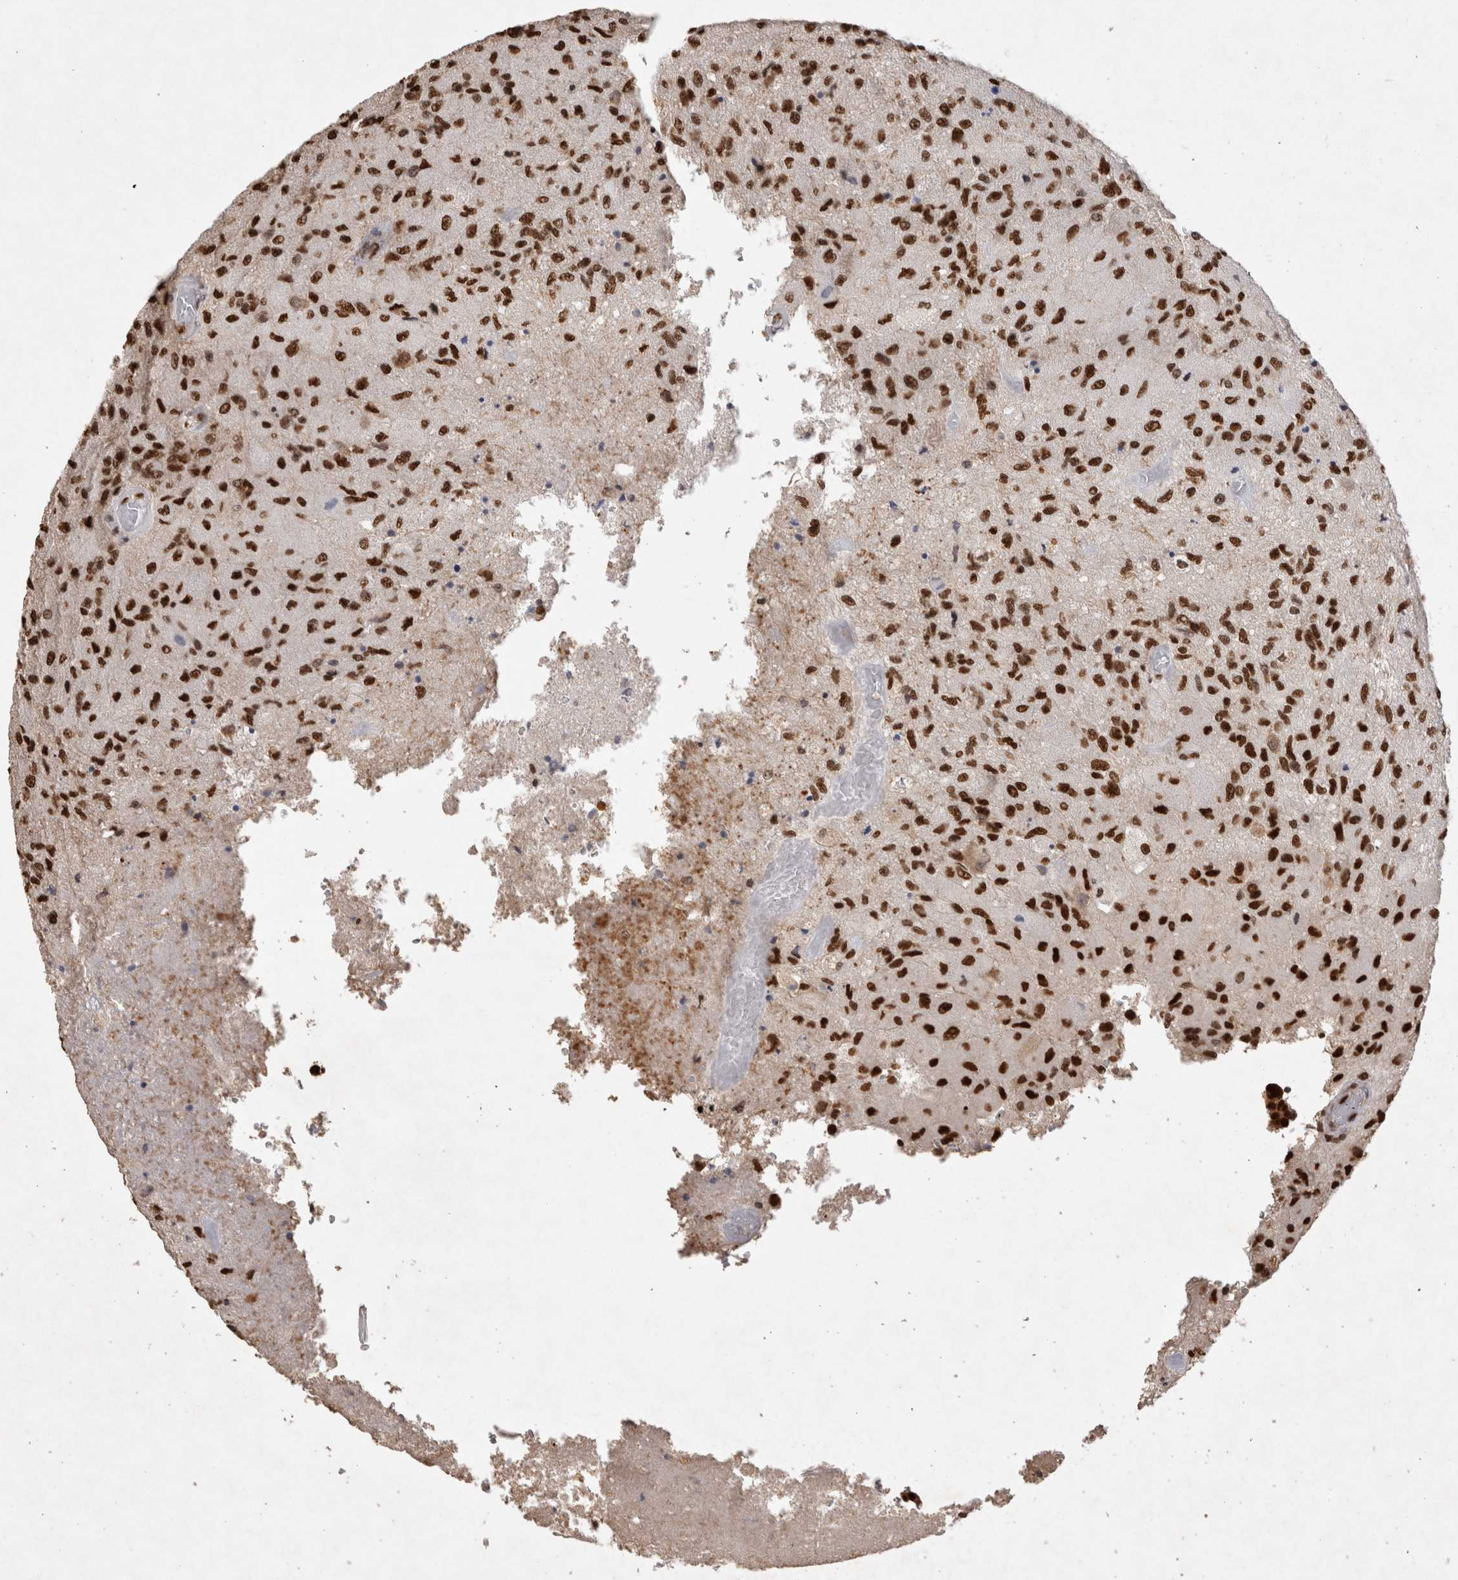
{"staining": {"intensity": "strong", "quantity": ">75%", "location": "nuclear"}, "tissue": "glioma", "cell_type": "Tumor cells", "image_type": "cancer", "snomed": [{"axis": "morphology", "description": "Normal tissue, NOS"}, {"axis": "morphology", "description": "Glioma, malignant, High grade"}, {"axis": "topography", "description": "Cerebral cortex"}], "caption": "Tumor cells display strong nuclear expression in approximately >75% of cells in glioma.", "gene": "HDGF", "patient": {"sex": "male", "age": 77}}